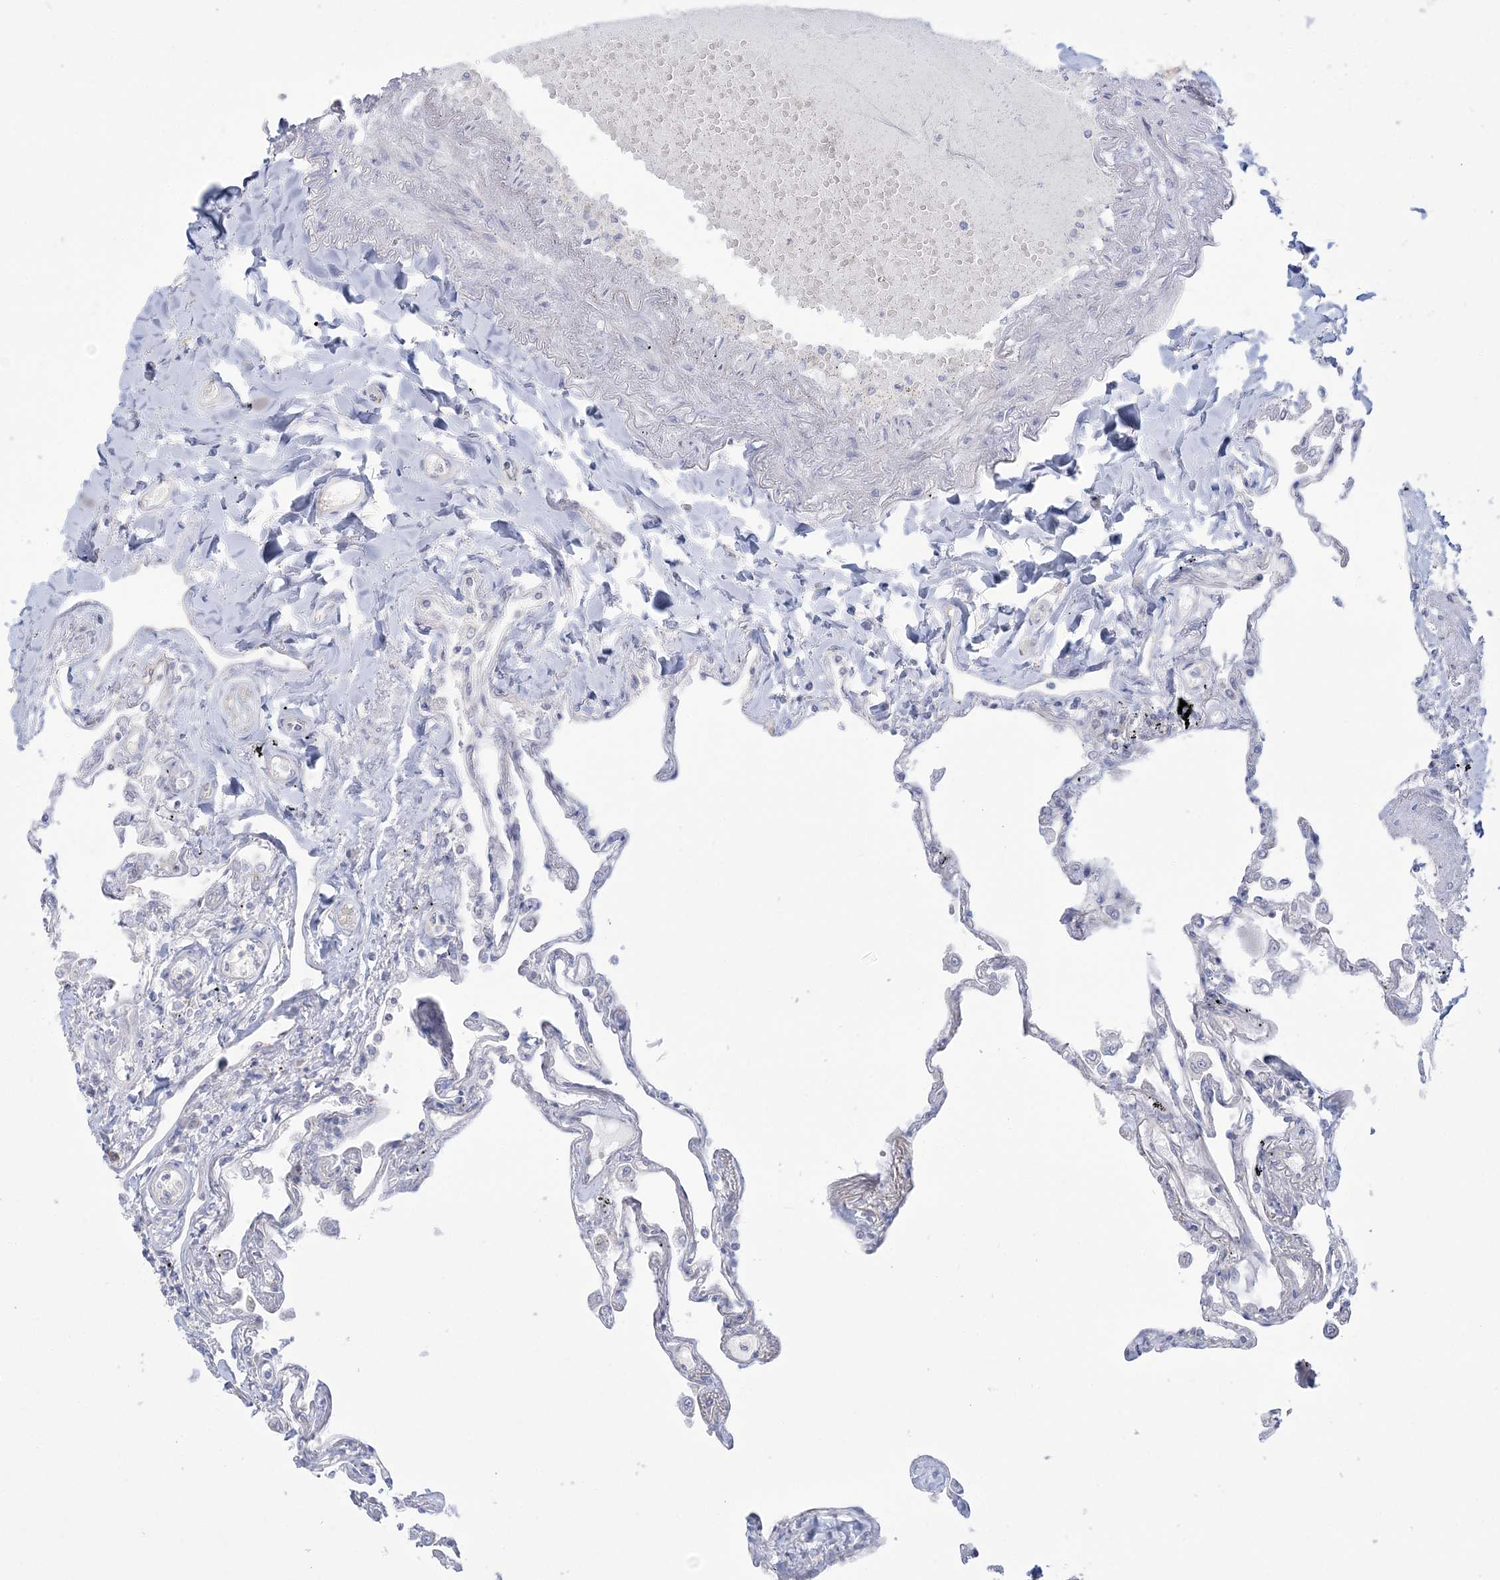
{"staining": {"intensity": "negative", "quantity": "none", "location": "none"}, "tissue": "lung", "cell_type": "Alveolar cells", "image_type": "normal", "snomed": [{"axis": "morphology", "description": "Normal tissue, NOS"}, {"axis": "topography", "description": "Lung"}], "caption": "Alveolar cells show no significant staining in normal lung. (Stains: DAB (3,3'-diaminobenzidine) immunohistochemistry with hematoxylin counter stain, Microscopy: brightfield microscopy at high magnification).", "gene": "FARSB", "patient": {"sex": "female", "age": 67}}